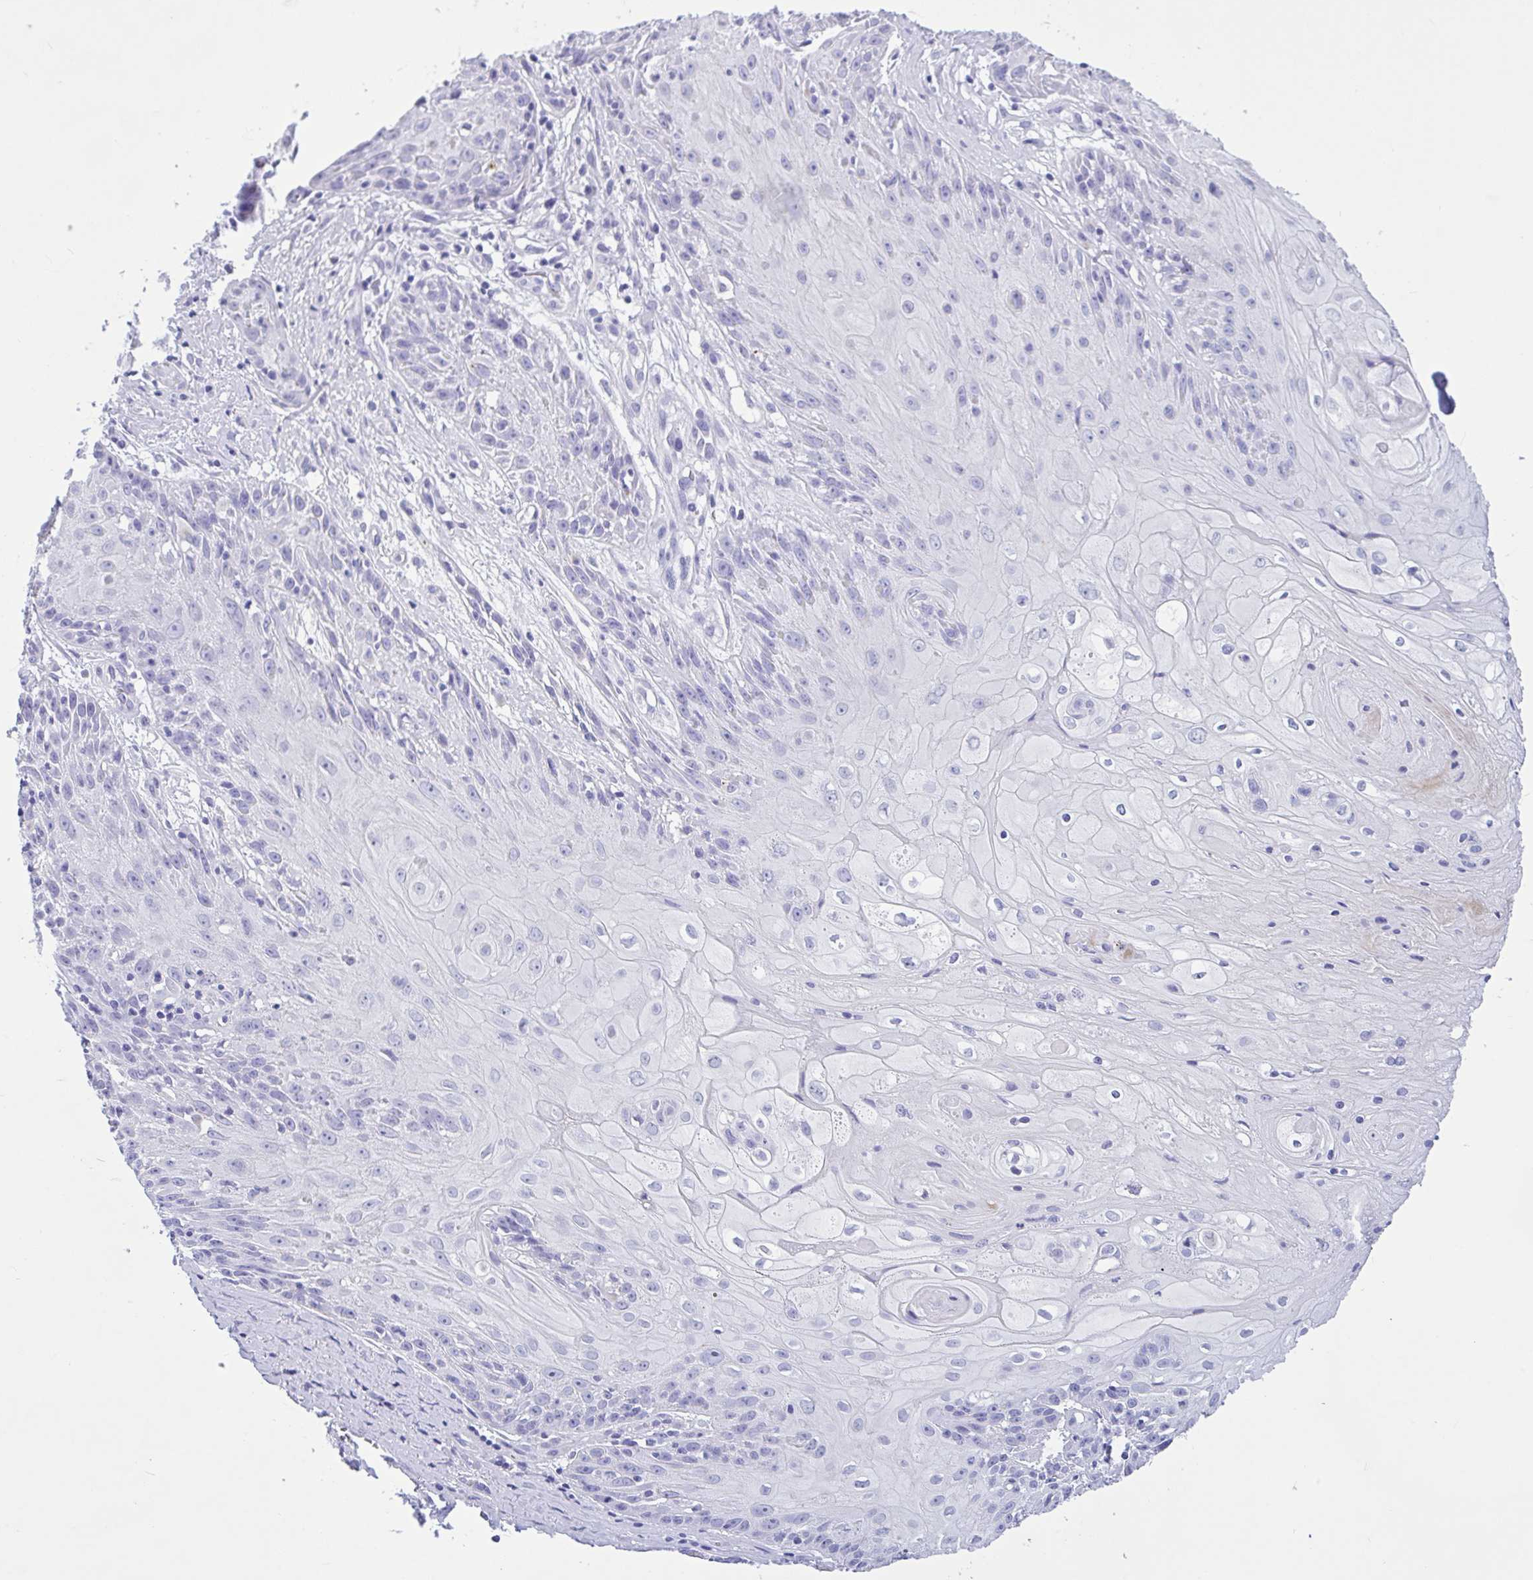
{"staining": {"intensity": "negative", "quantity": "none", "location": "none"}, "tissue": "skin cancer", "cell_type": "Tumor cells", "image_type": "cancer", "snomed": [{"axis": "morphology", "description": "Squamous cell carcinoma, NOS"}, {"axis": "topography", "description": "Skin"}, {"axis": "topography", "description": "Vulva"}], "caption": "This is an immunohistochemistry image of human squamous cell carcinoma (skin). There is no positivity in tumor cells.", "gene": "OR4N4", "patient": {"sex": "female", "age": 76}}